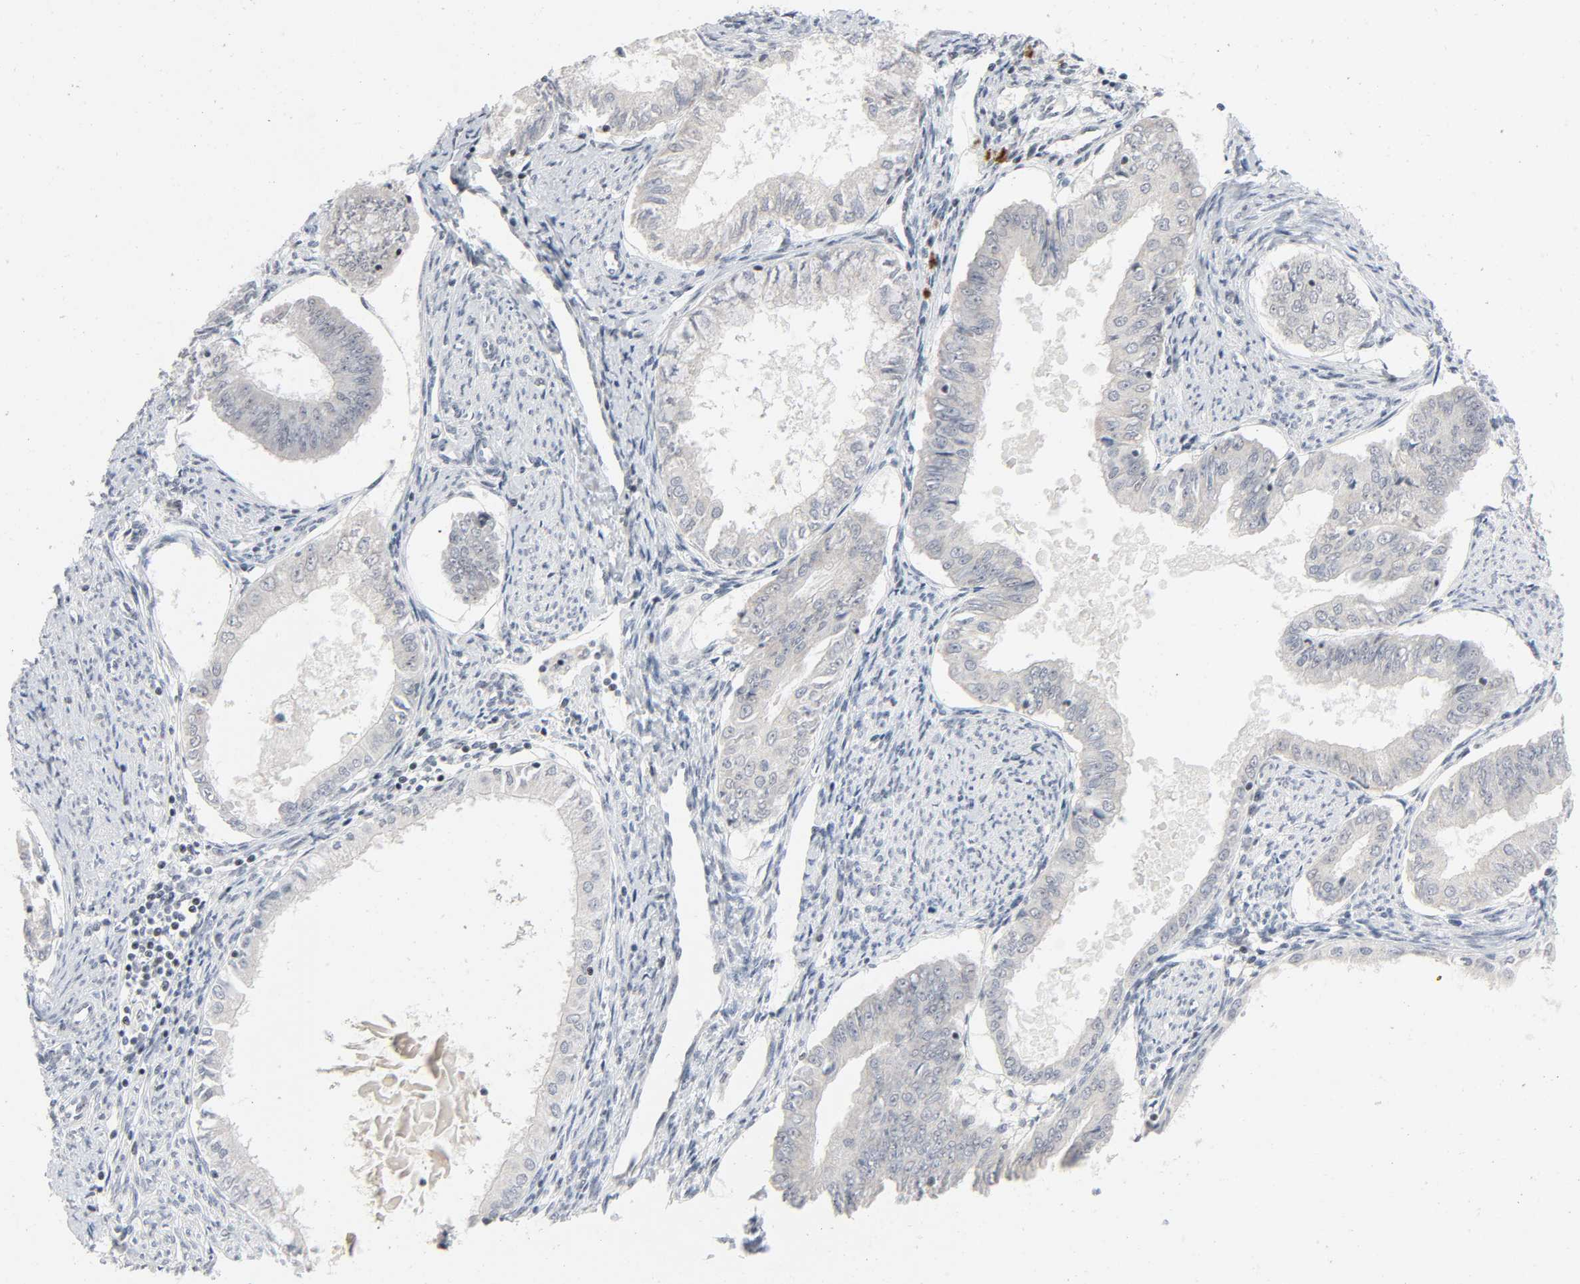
{"staining": {"intensity": "negative", "quantity": "none", "location": "none"}, "tissue": "endometrial cancer", "cell_type": "Tumor cells", "image_type": "cancer", "snomed": [{"axis": "morphology", "description": "Adenocarcinoma, NOS"}, {"axis": "topography", "description": "Endometrium"}], "caption": "Immunohistochemistry (IHC) of human endometrial adenocarcinoma shows no expression in tumor cells.", "gene": "GABPA", "patient": {"sex": "female", "age": 59}}